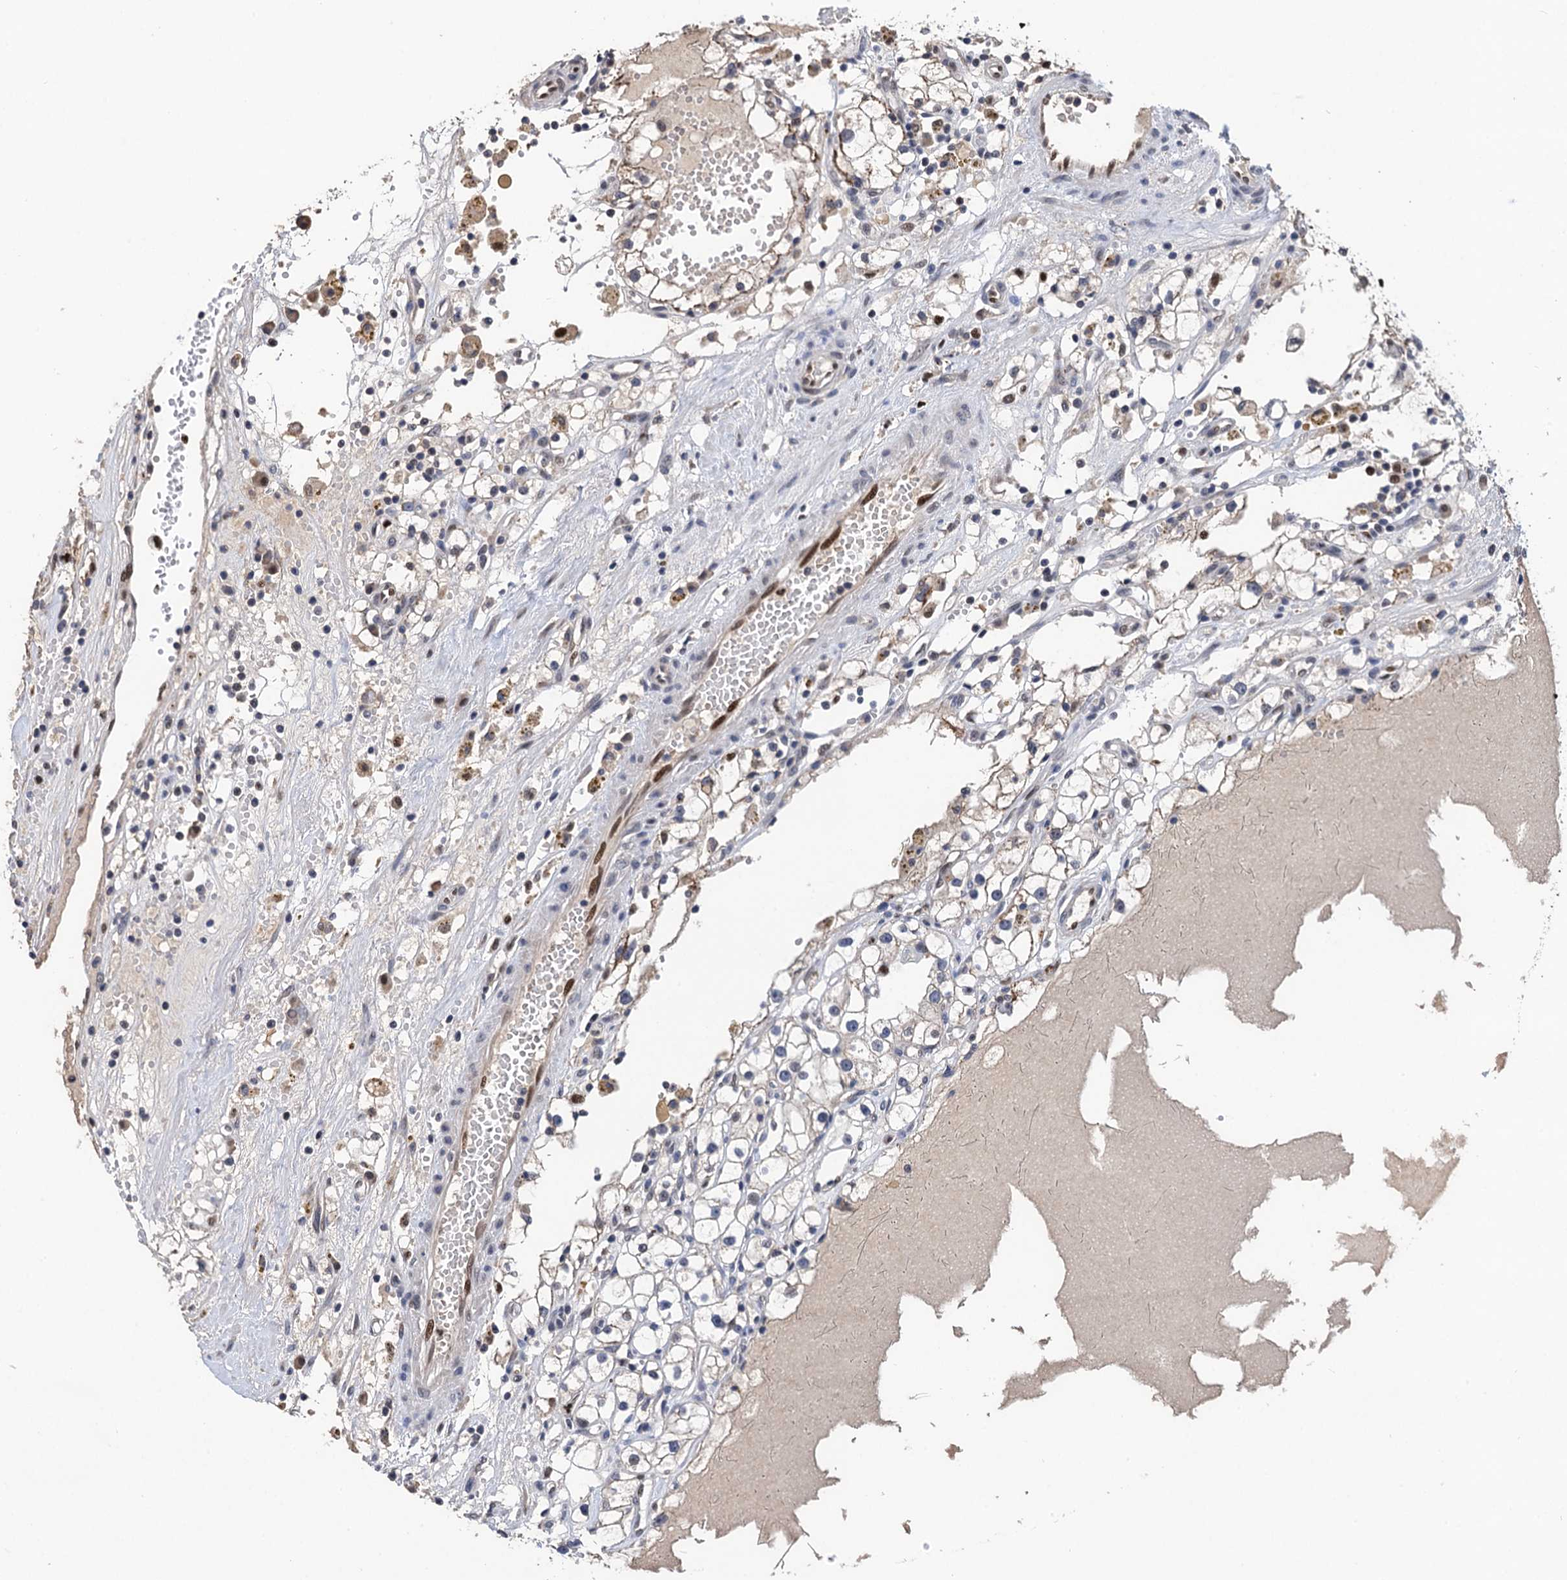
{"staining": {"intensity": "weak", "quantity": "25%-75%", "location": "cytoplasmic/membranous"}, "tissue": "renal cancer", "cell_type": "Tumor cells", "image_type": "cancer", "snomed": [{"axis": "morphology", "description": "Adenocarcinoma, NOS"}, {"axis": "topography", "description": "Kidney"}], "caption": "The image displays immunohistochemical staining of renal cancer (adenocarcinoma). There is weak cytoplasmic/membranous positivity is appreciated in about 25%-75% of tumor cells.", "gene": "TSEN34", "patient": {"sex": "male", "age": 56}}